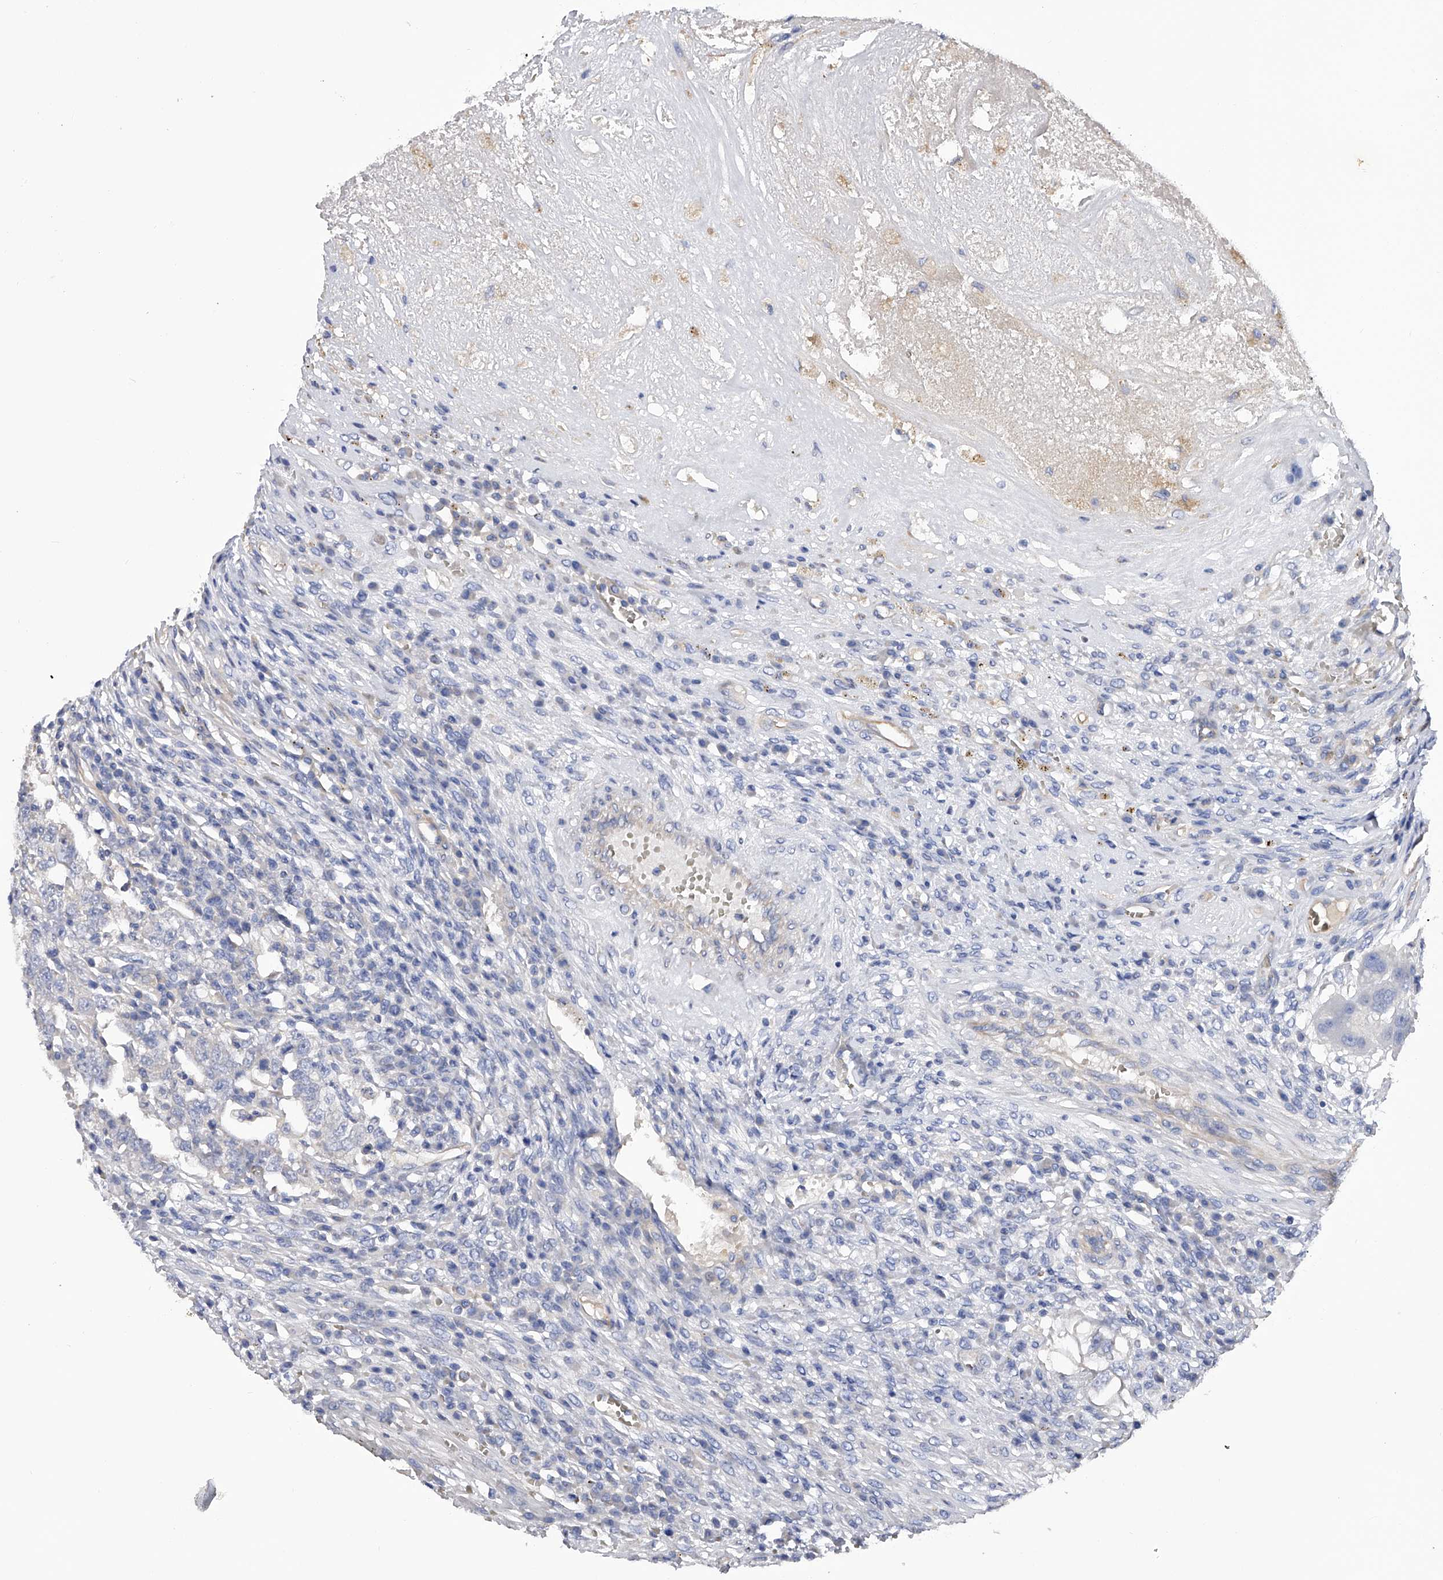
{"staining": {"intensity": "negative", "quantity": "none", "location": "none"}, "tissue": "testis cancer", "cell_type": "Tumor cells", "image_type": "cancer", "snomed": [{"axis": "morphology", "description": "Carcinoma, Embryonal, NOS"}, {"axis": "topography", "description": "Testis"}], "caption": "DAB immunohistochemical staining of human testis embryonal carcinoma displays no significant expression in tumor cells.", "gene": "RWDD2A", "patient": {"sex": "male", "age": 26}}